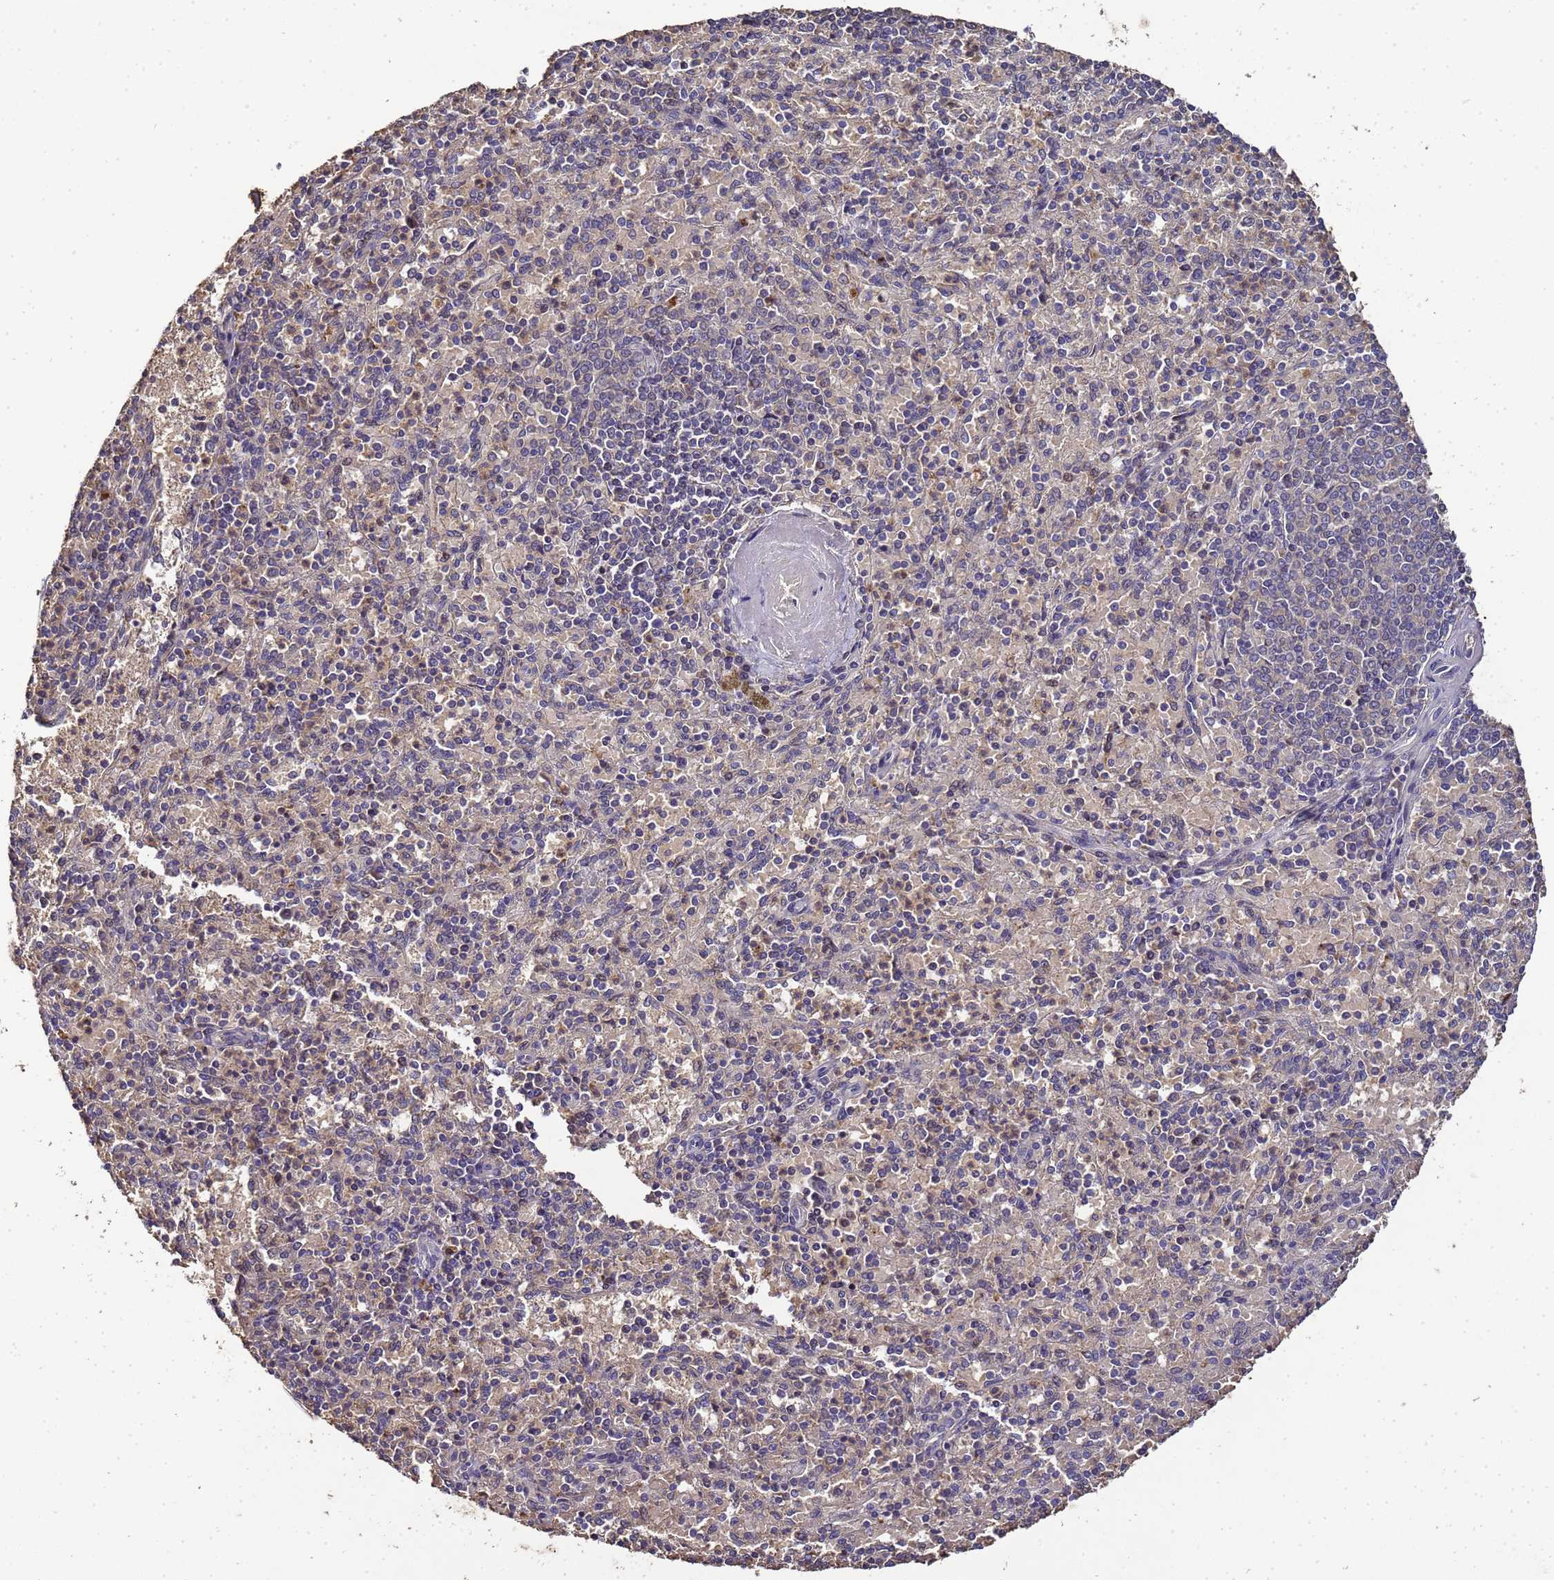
{"staining": {"intensity": "weak", "quantity": "25%-75%", "location": "cytoplasmic/membranous"}, "tissue": "spleen", "cell_type": "Cells in red pulp", "image_type": "normal", "snomed": [{"axis": "morphology", "description": "Normal tissue, NOS"}, {"axis": "topography", "description": "Spleen"}], "caption": "DAB (3,3'-diaminobenzidine) immunohistochemical staining of benign spleen shows weak cytoplasmic/membranous protein expression in about 25%-75% of cells in red pulp.", "gene": "LGI4", "patient": {"sex": "male", "age": 82}}